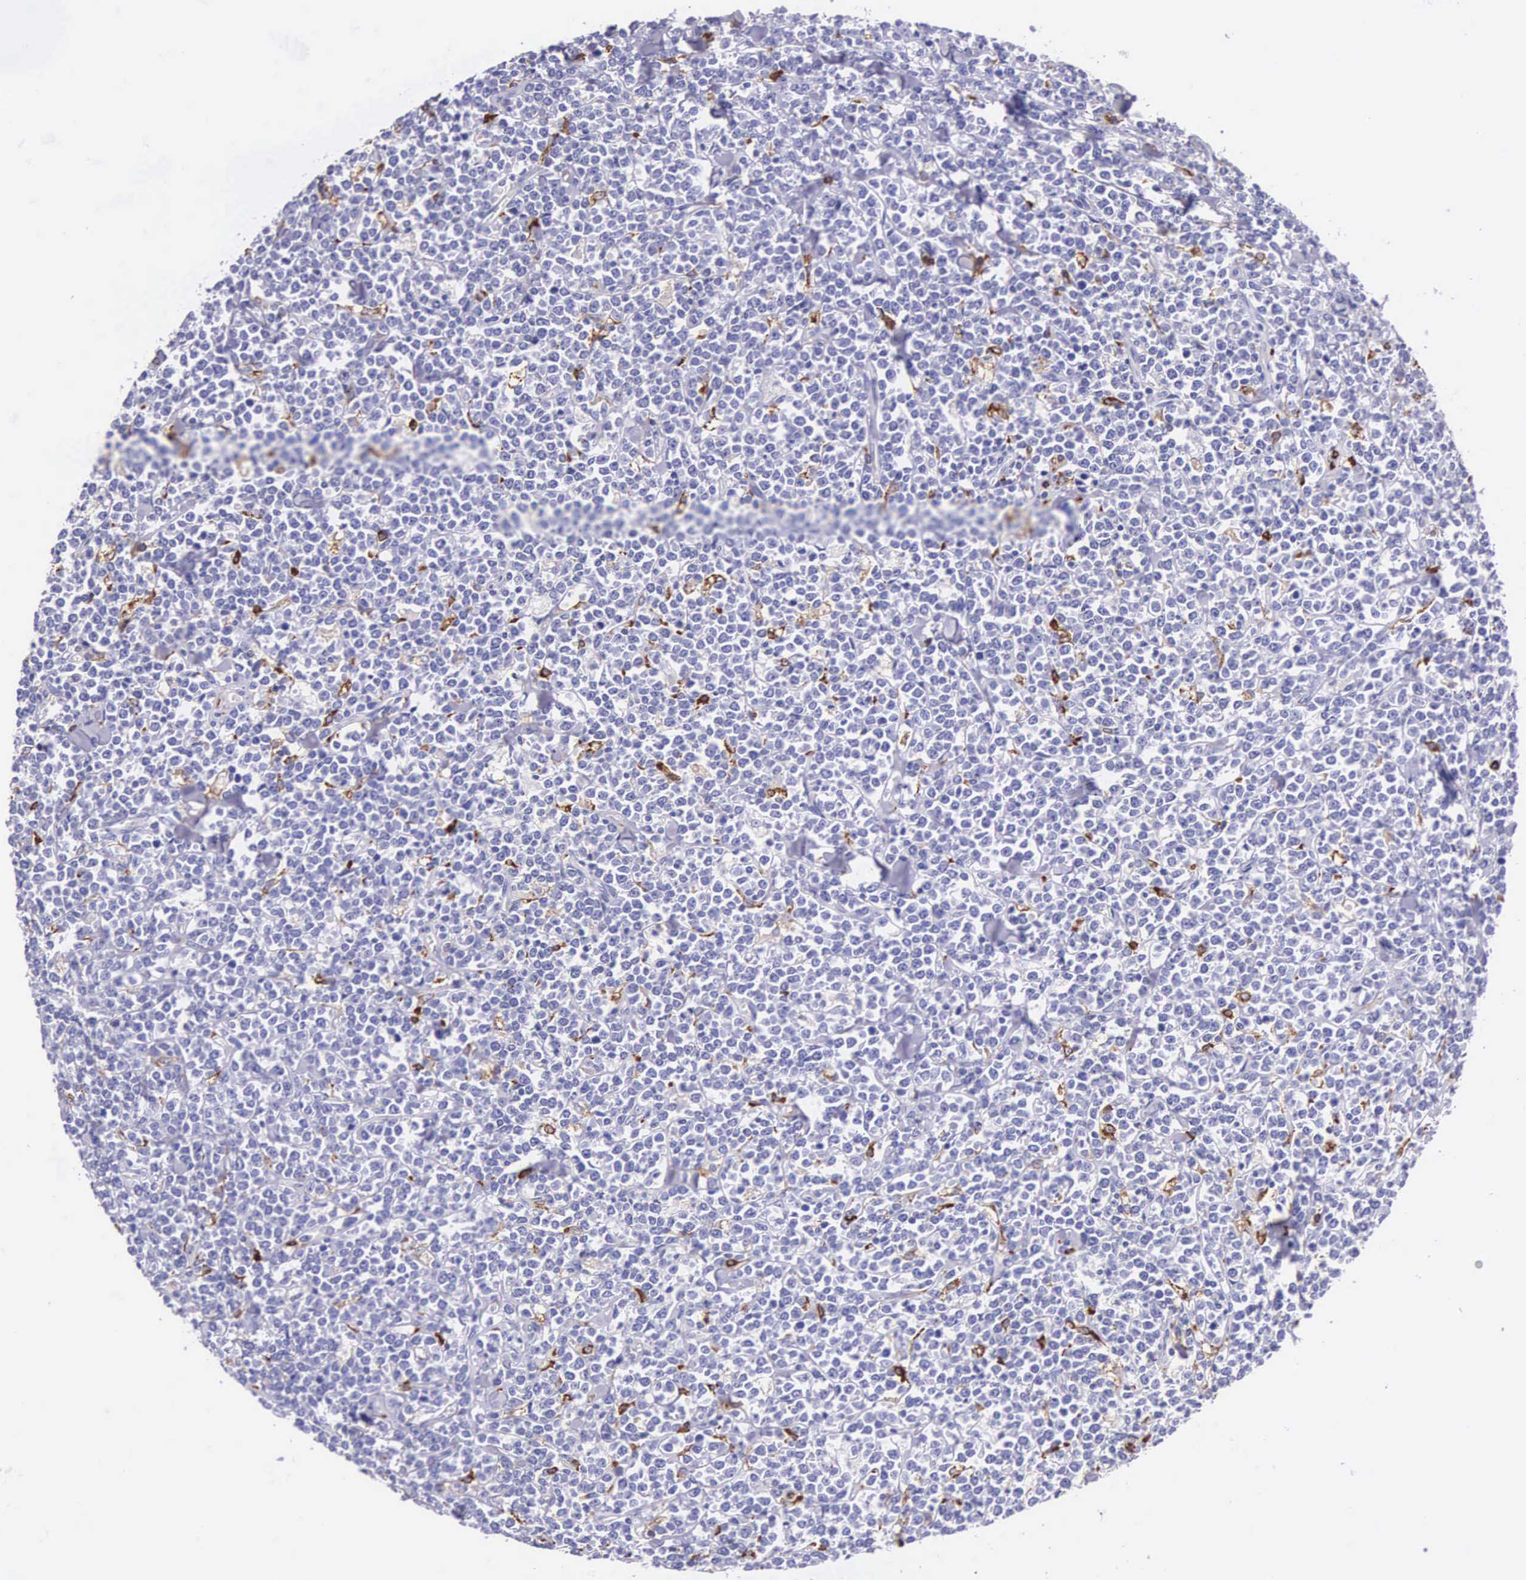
{"staining": {"intensity": "negative", "quantity": "none", "location": "none"}, "tissue": "lymphoma", "cell_type": "Tumor cells", "image_type": "cancer", "snomed": [{"axis": "morphology", "description": "Malignant lymphoma, non-Hodgkin's type, High grade"}, {"axis": "topography", "description": "Small intestine"}, {"axis": "topography", "description": "Colon"}], "caption": "High magnification brightfield microscopy of lymphoma stained with DAB (3,3'-diaminobenzidine) (brown) and counterstained with hematoxylin (blue): tumor cells show no significant staining. Brightfield microscopy of immunohistochemistry stained with DAB (3,3'-diaminobenzidine) (brown) and hematoxylin (blue), captured at high magnification.", "gene": "FCN1", "patient": {"sex": "male", "age": 8}}